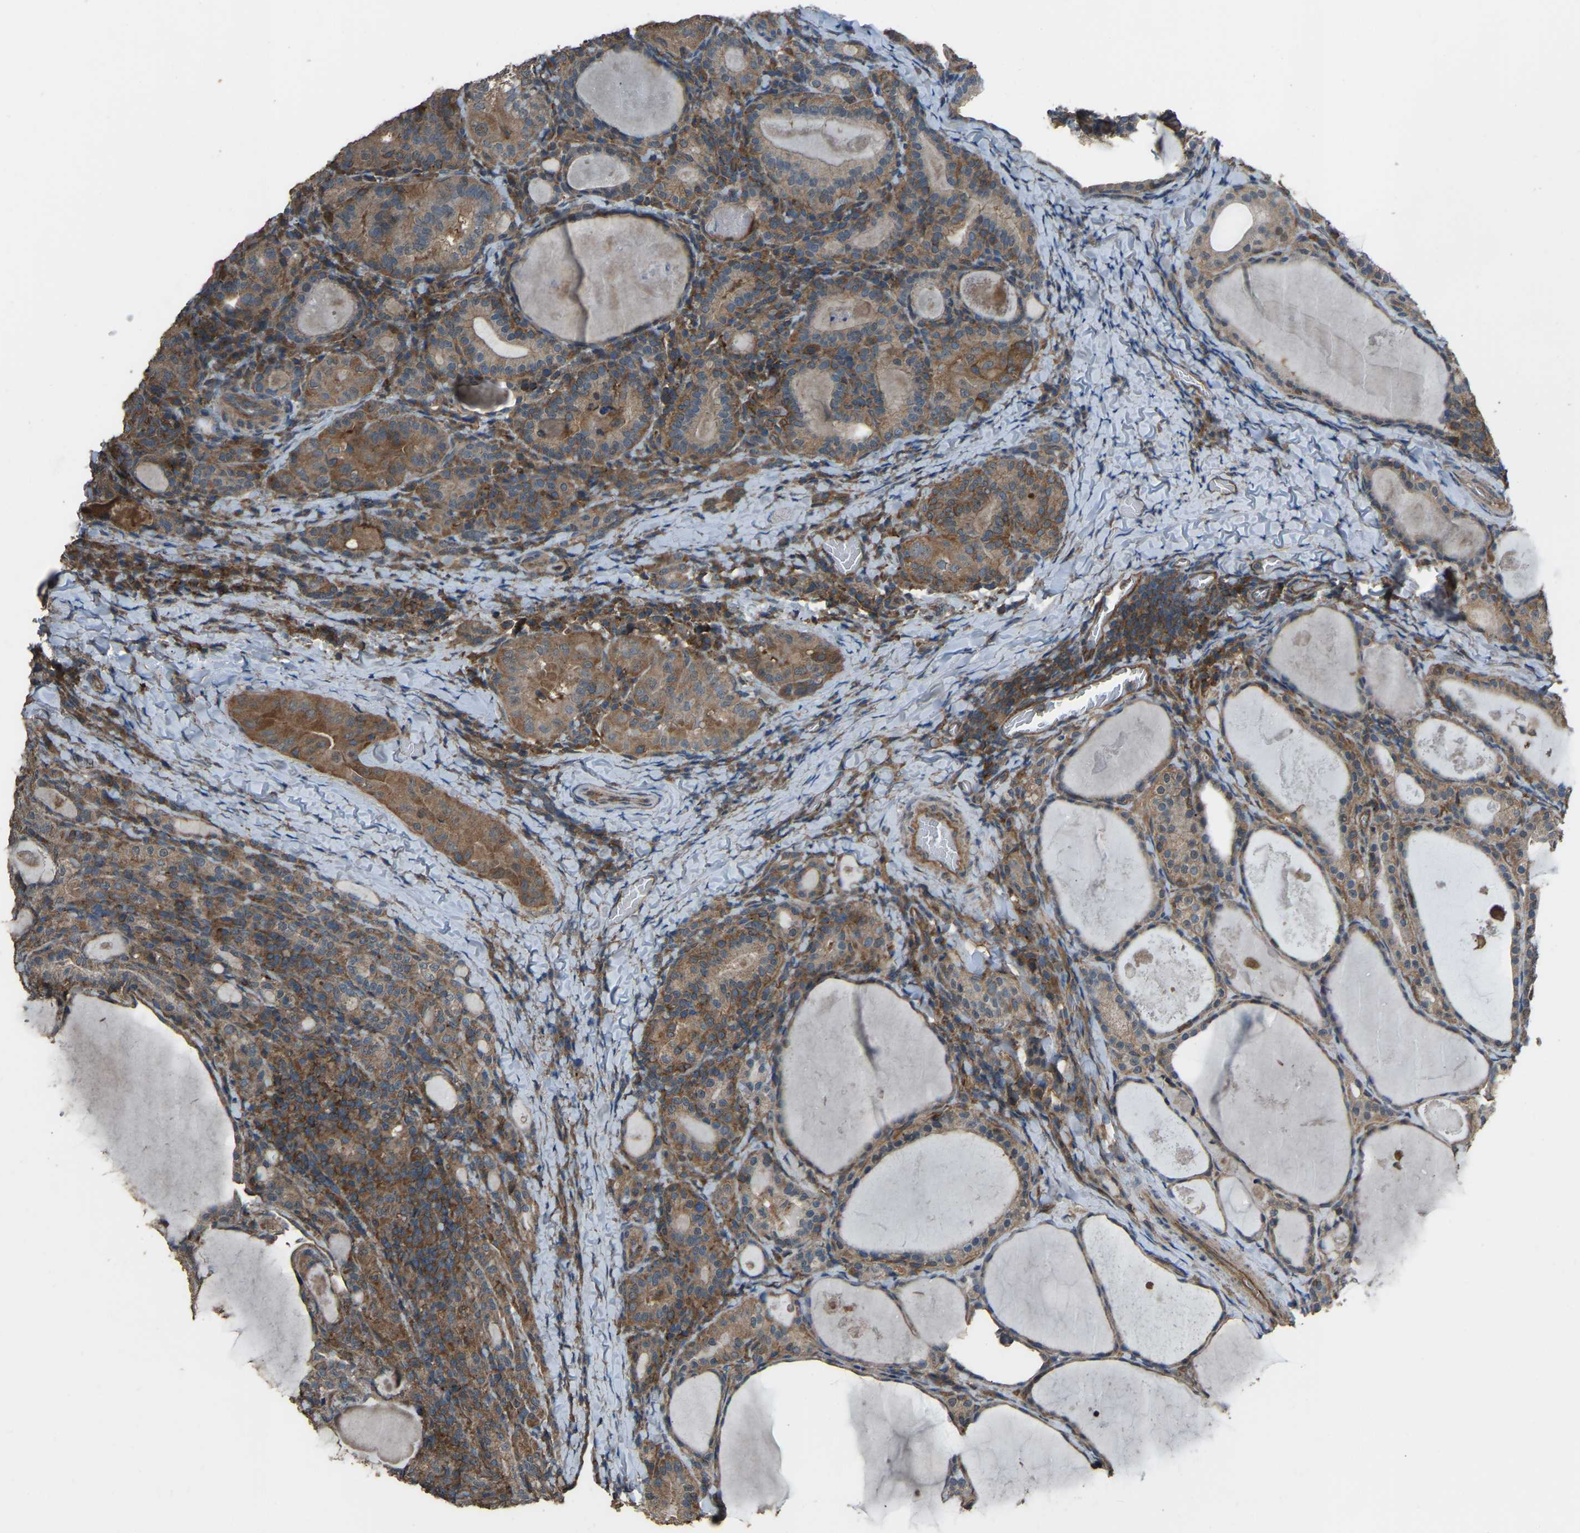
{"staining": {"intensity": "moderate", "quantity": ">75%", "location": "cytoplasmic/membranous"}, "tissue": "thyroid cancer", "cell_type": "Tumor cells", "image_type": "cancer", "snomed": [{"axis": "morphology", "description": "Papillary adenocarcinoma, NOS"}, {"axis": "topography", "description": "Thyroid gland"}], "caption": "The photomicrograph reveals immunohistochemical staining of thyroid cancer (papillary adenocarcinoma). There is moderate cytoplasmic/membranous expression is seen in about >75% of tumor cells.", "gene": "SLC4A2", "patient": {"sex": "female", "age": 42}}